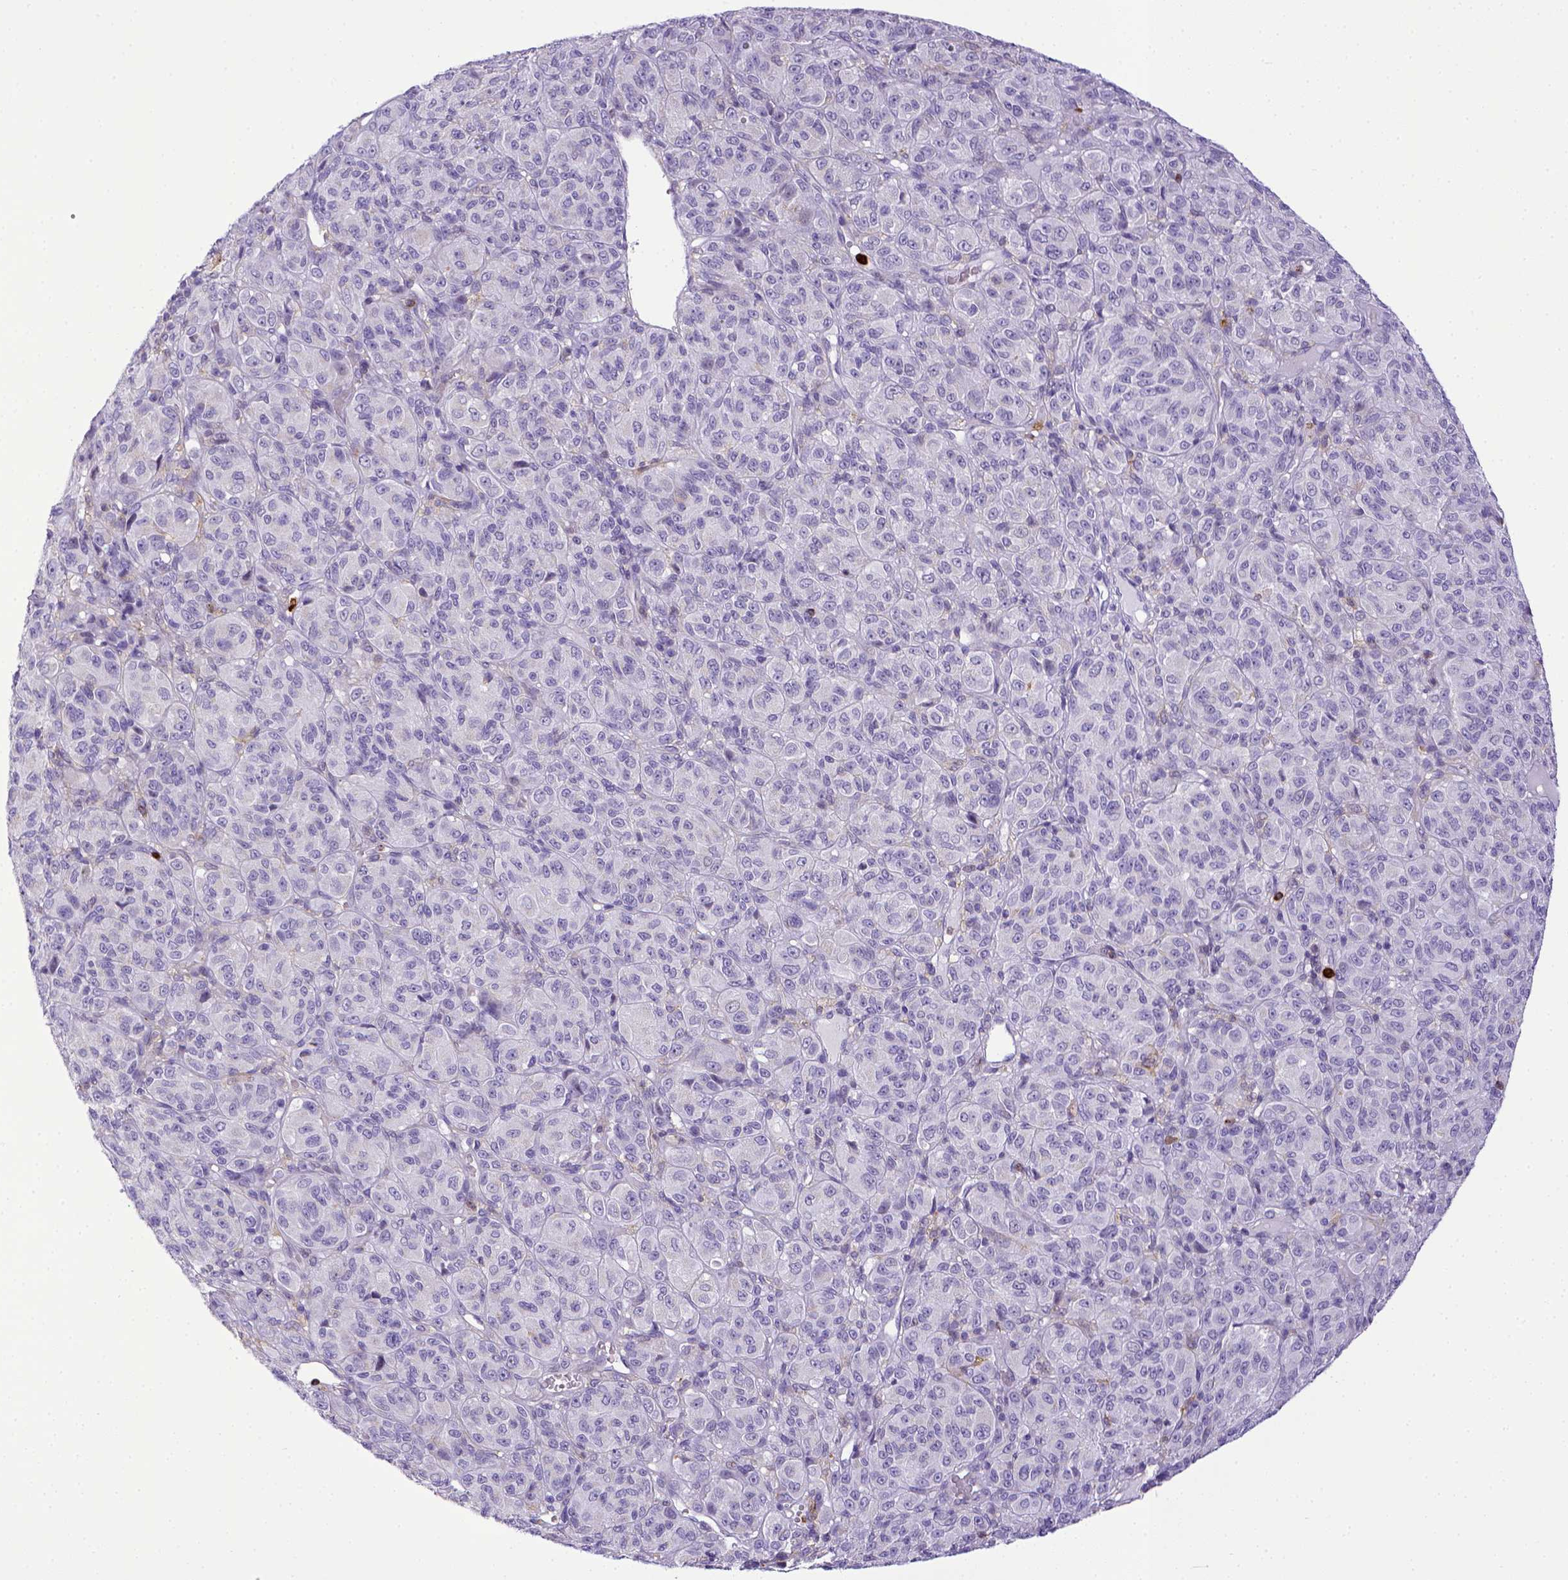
{"staining": {"intensity": "negative", "quantity": "none", "location": "none"}, "tissue": "melanoma", "cell_type": "Tumor cells", "image_type": "cancer", "snomed": [{"axis": "morphology", "description": "Malignant melanoma, Metastatic site"}, {"axis": "topography", "description": "Brain"}], "caption": "DAB immunohistochemical staining of malignant melanoma (metastatic site) exhibits no significant positivity in tumor cells.", "gene": "ITGAM", "patient": {"sex": "female", "age": 56}}